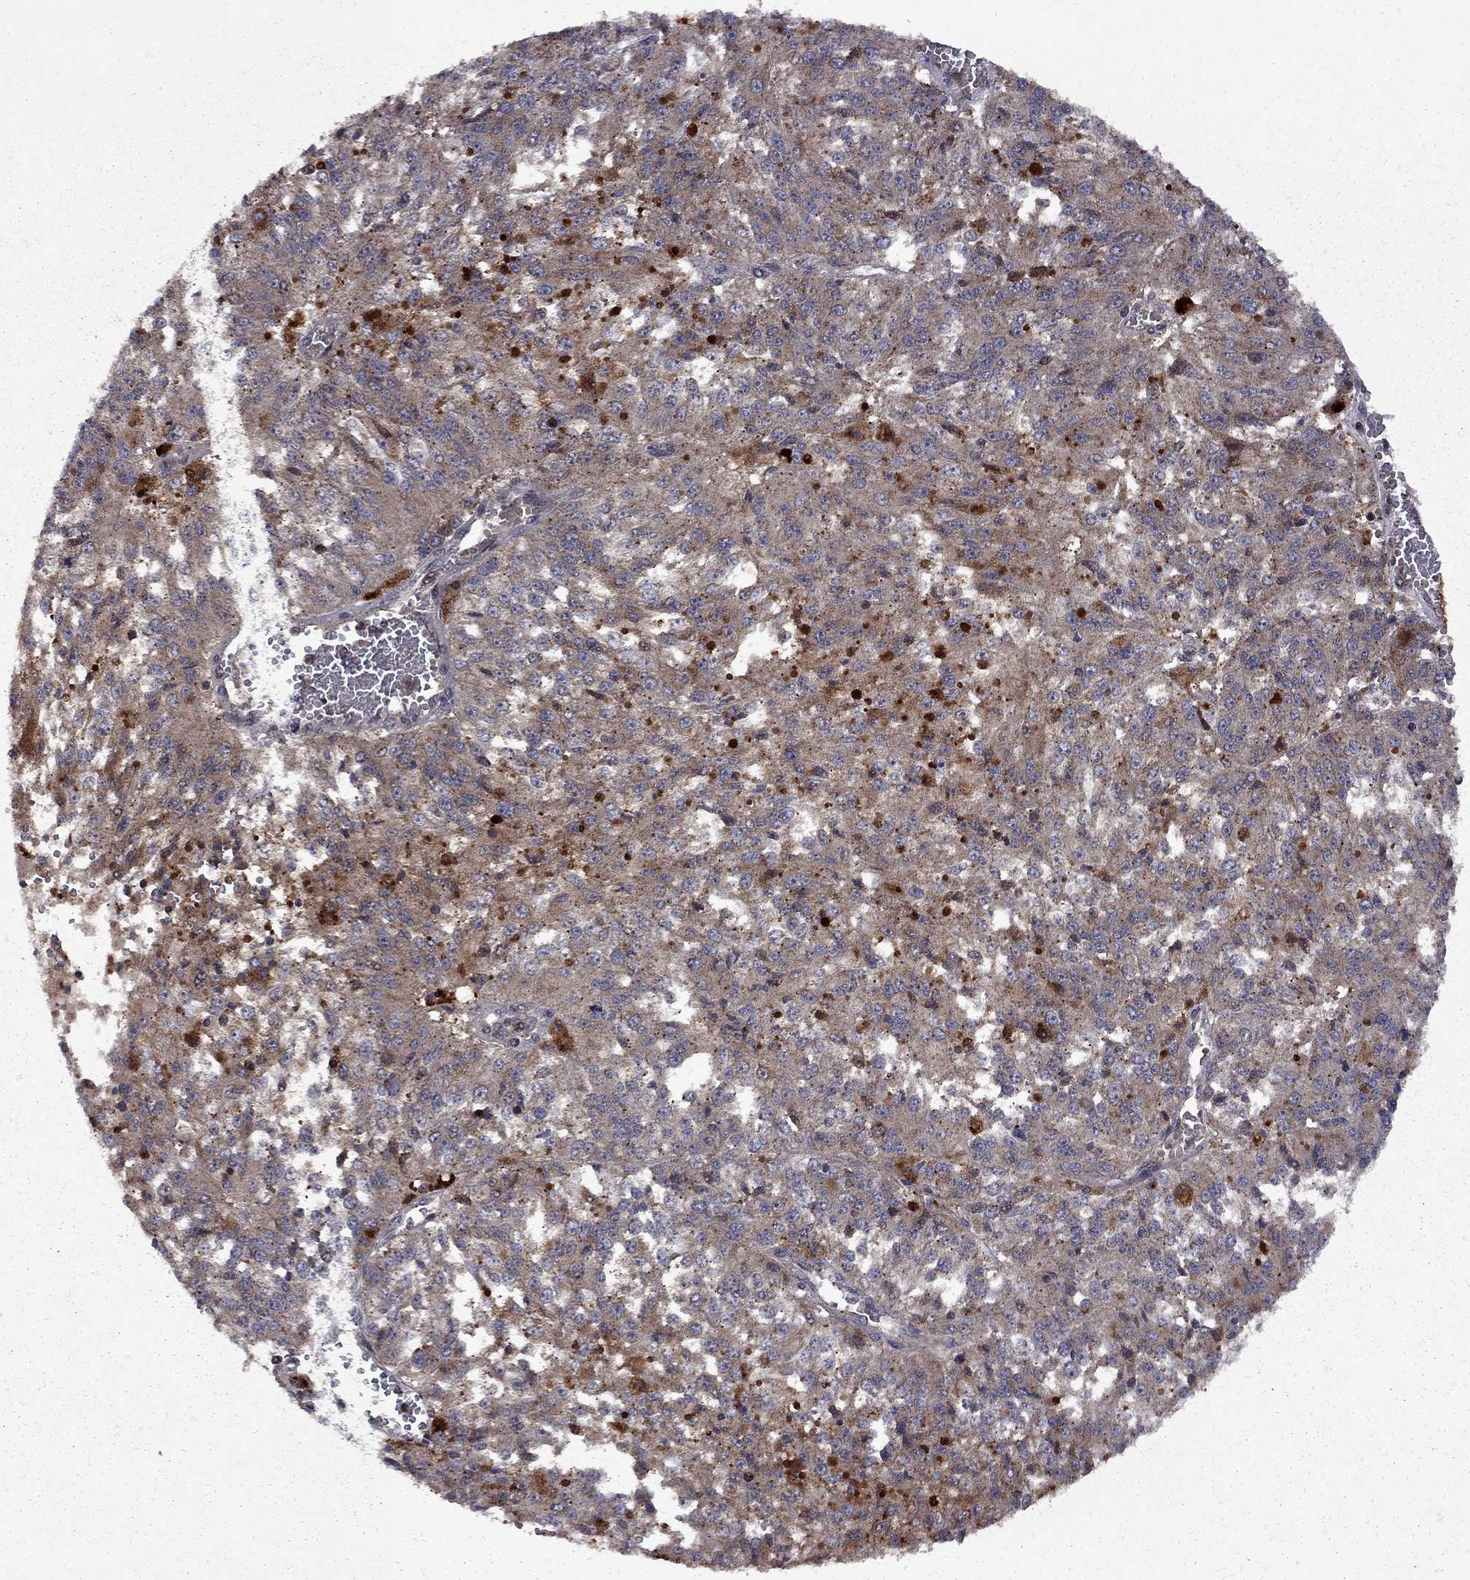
{"staining": {"intensity": "moderate", "quantity": "25%-75%", "location": "cytoplasmic/membranous"}, "tissue": "melanoma", "cell_type": "Tumor cells", "image_type": "cancer", "snomed": [{"axis": "morphology", "description": "Malignant melanoma, Metastatic site"}, {"axis": "topography", "description": "Lymph node"}], "caption": "About 25%-75% of tumor cells in human malignant melanoma (metastatic site) exhibit moderate cytoplasmic/membranous protein staining as visualized by brown immunohistochemical staining.", "gene": "IPP", "patient": {"sex": "female", "age": 64}}